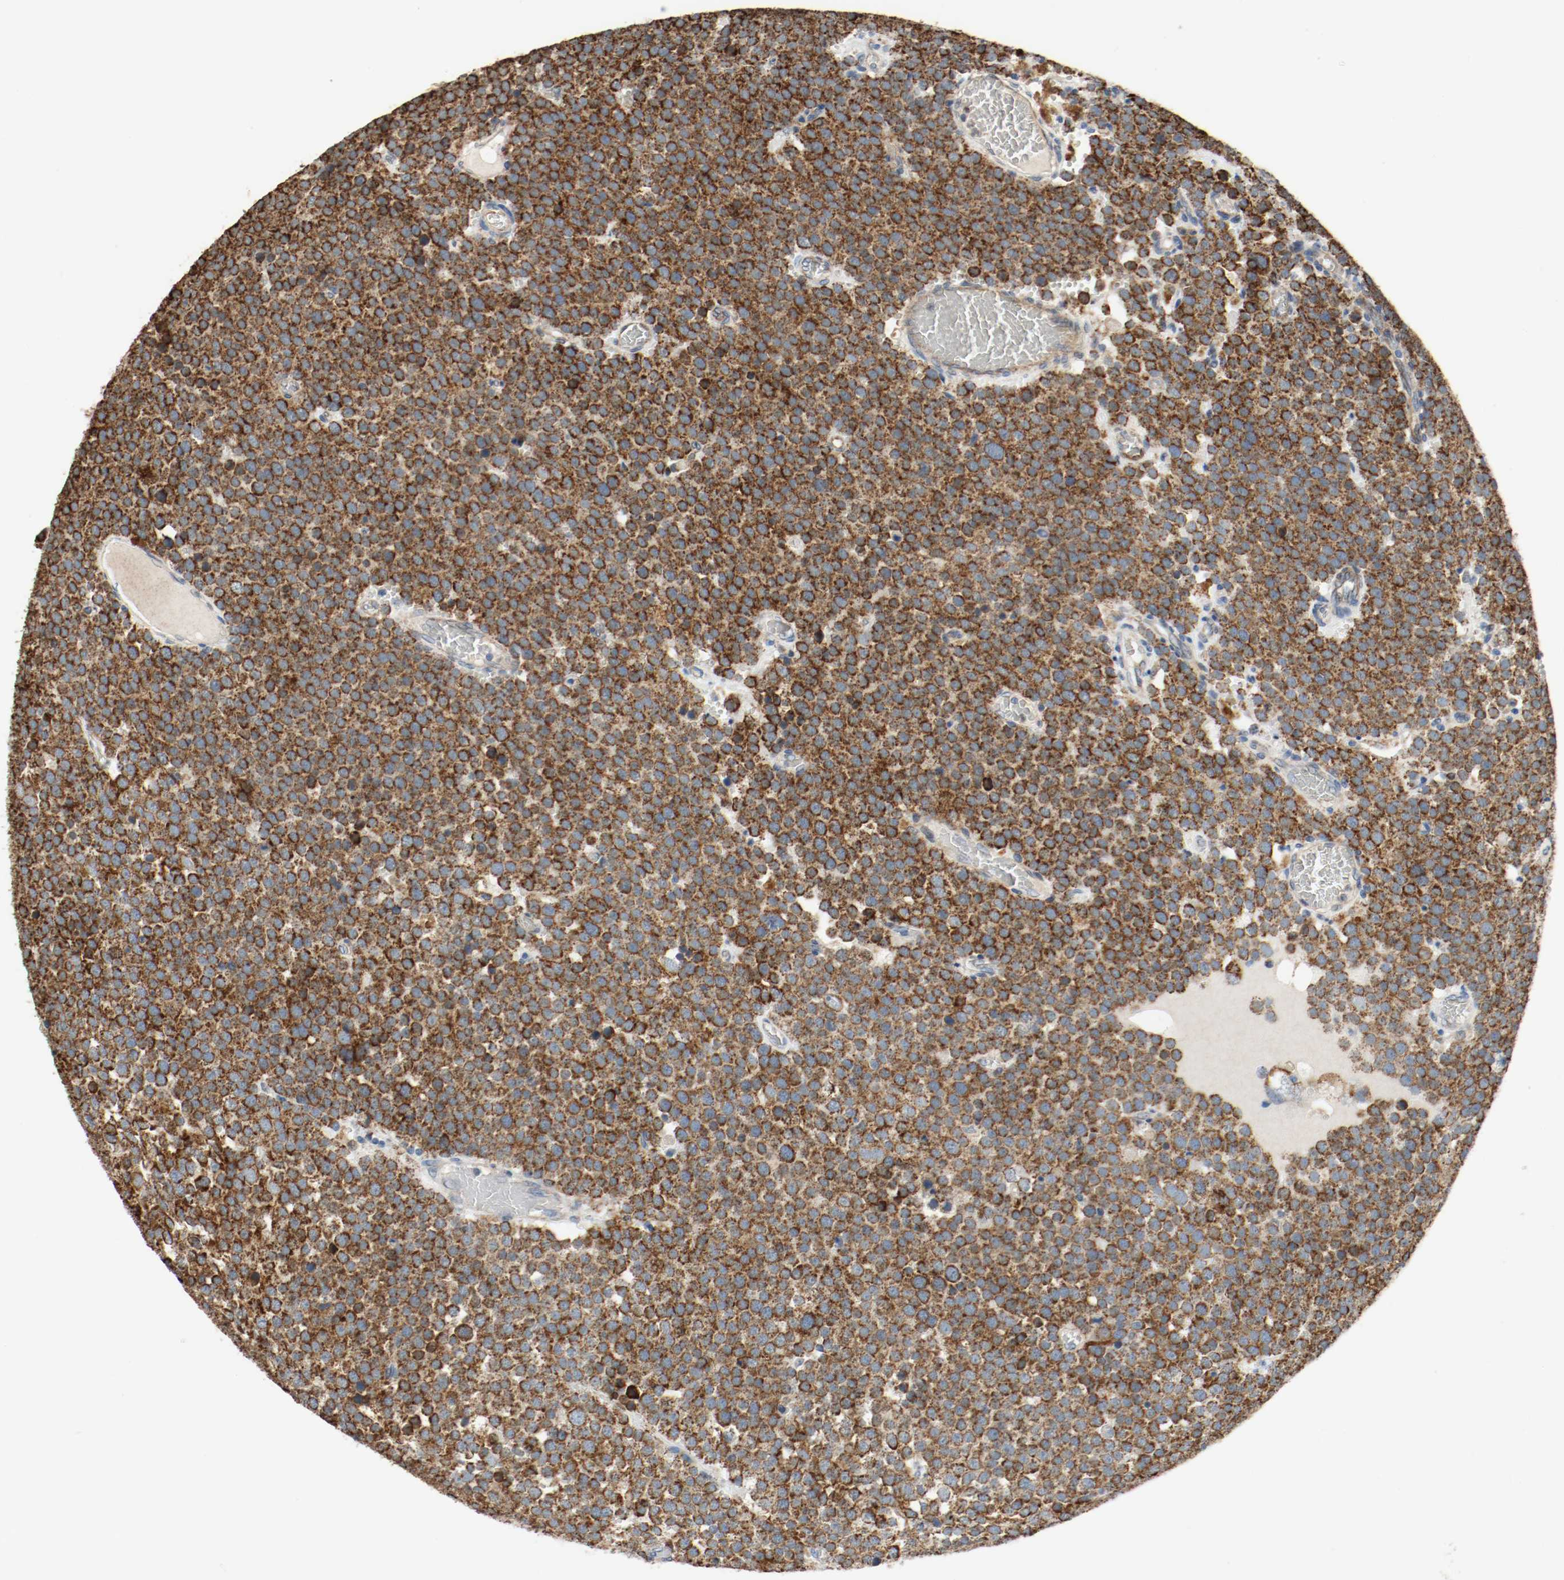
{"staining": {"intensity": "strong", "quantity": ">75%", "location": "cytoplasmic/membranous"}, "tissue": "testis cancer", "cell_type": "Tumor cells", "image_type": "cancer", "snomed": [{"axis": "morphology", "description": "Seminoma, NOS"}, {"axis": "topography", "description": "Testis"}], "caption": "Immunohistochemical staining of human testis cancer (seminoma) shows high levels of strong cytoplasmic/membranous expression in approximately >75% of tumor cells.", "gene": "ALDH4A1", "patient": {"sex": "male", "age": 71}}